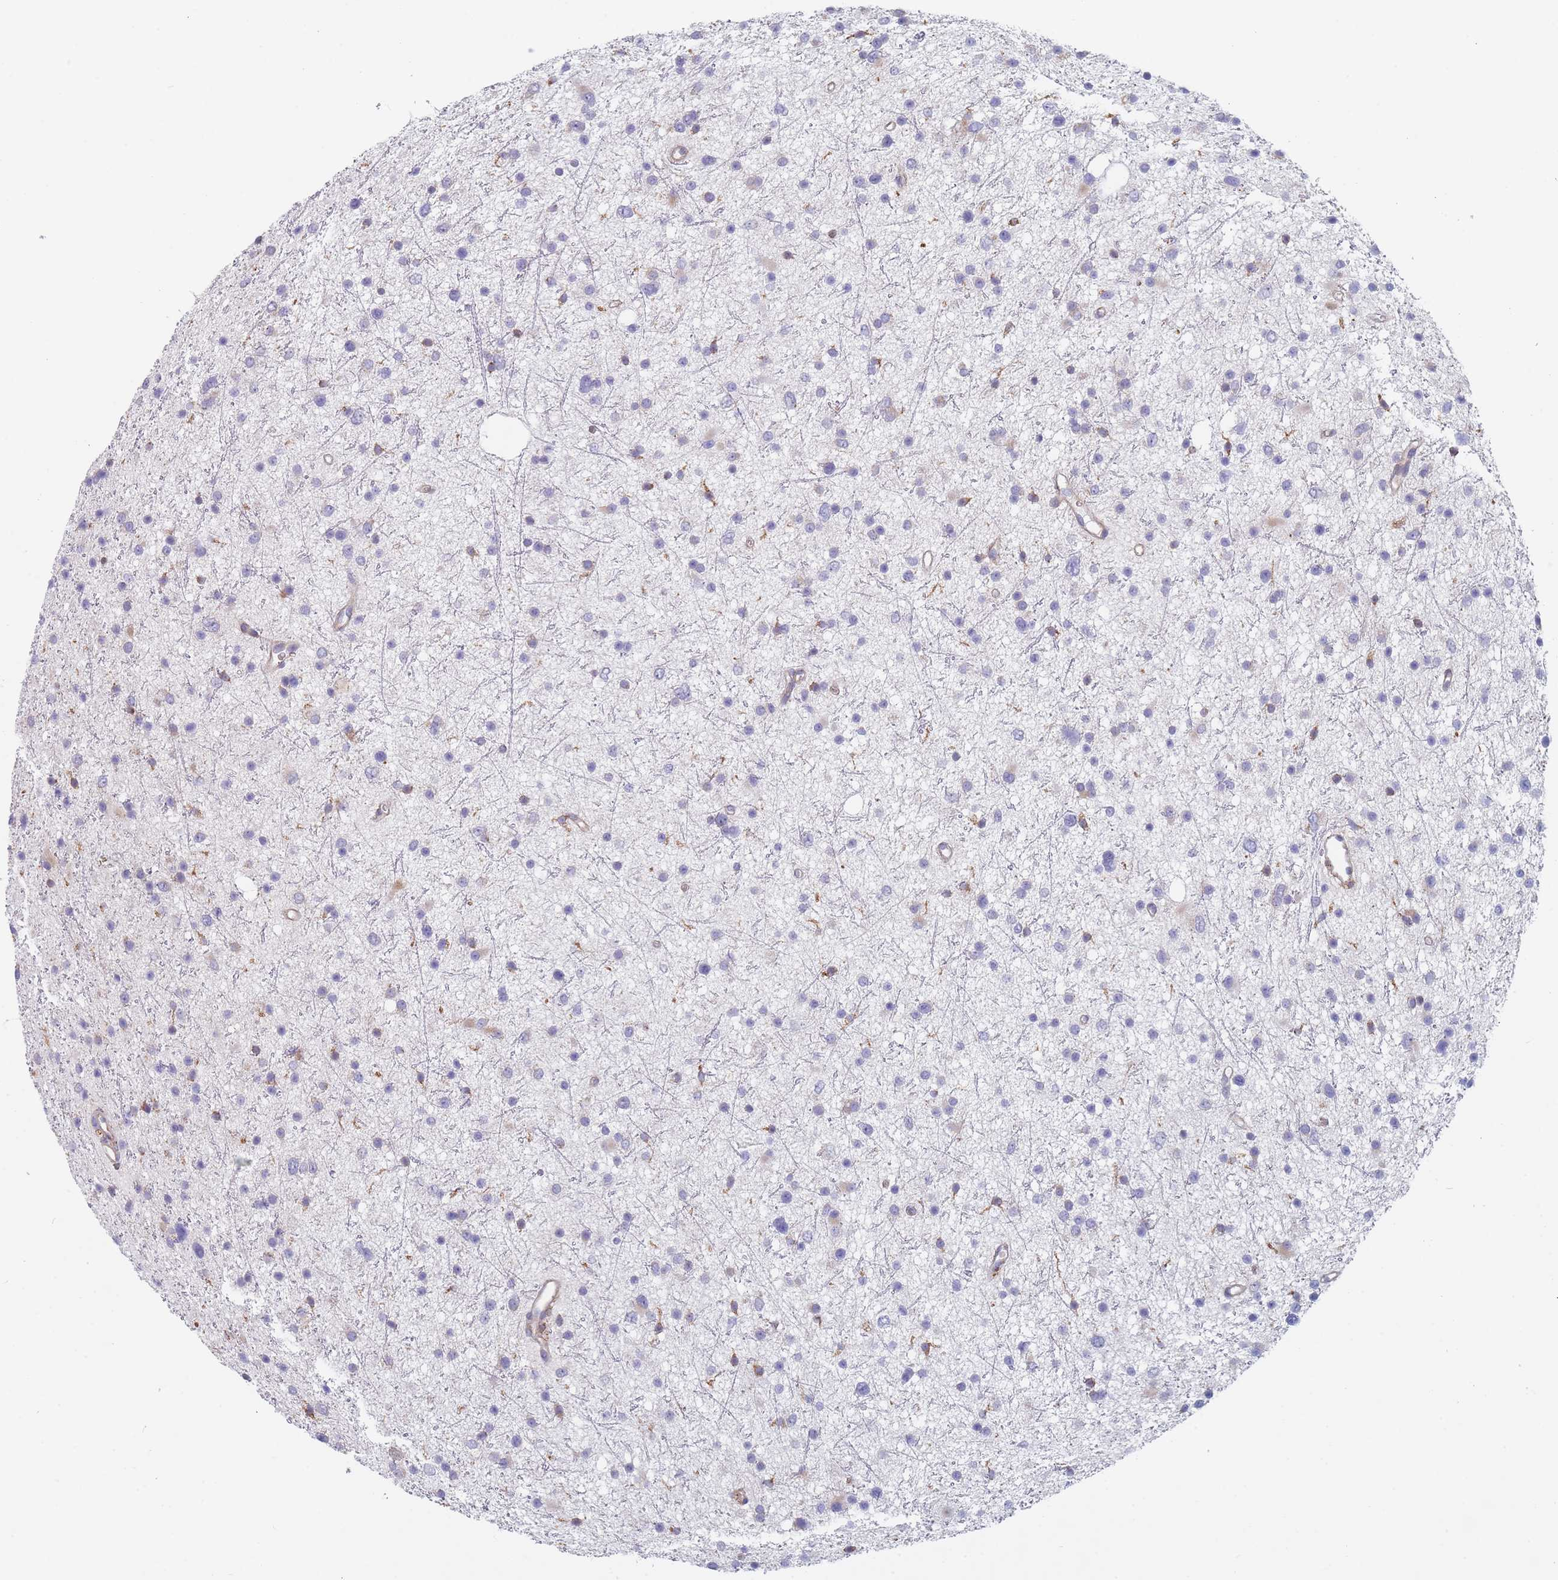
{"staining": {"intensity": "negative", "quantity": "none", "location": "none"}, "tissue": "glioma", "cell_type": "Tumor cells", "image_type": "cancer", "snomed": [{"axis": "morphology", "description": "Glioma, malignant, Low grade"}, {"axis": "topography", "description": "Cerebral cortex"}], "caption": "Immunohistochemistry histopathology image of human glioma stained for a protein (brown), which shows no positivity in tumor cells.", "gene": "OR7C2", "patient": {"sex": "female", "age": 39}}